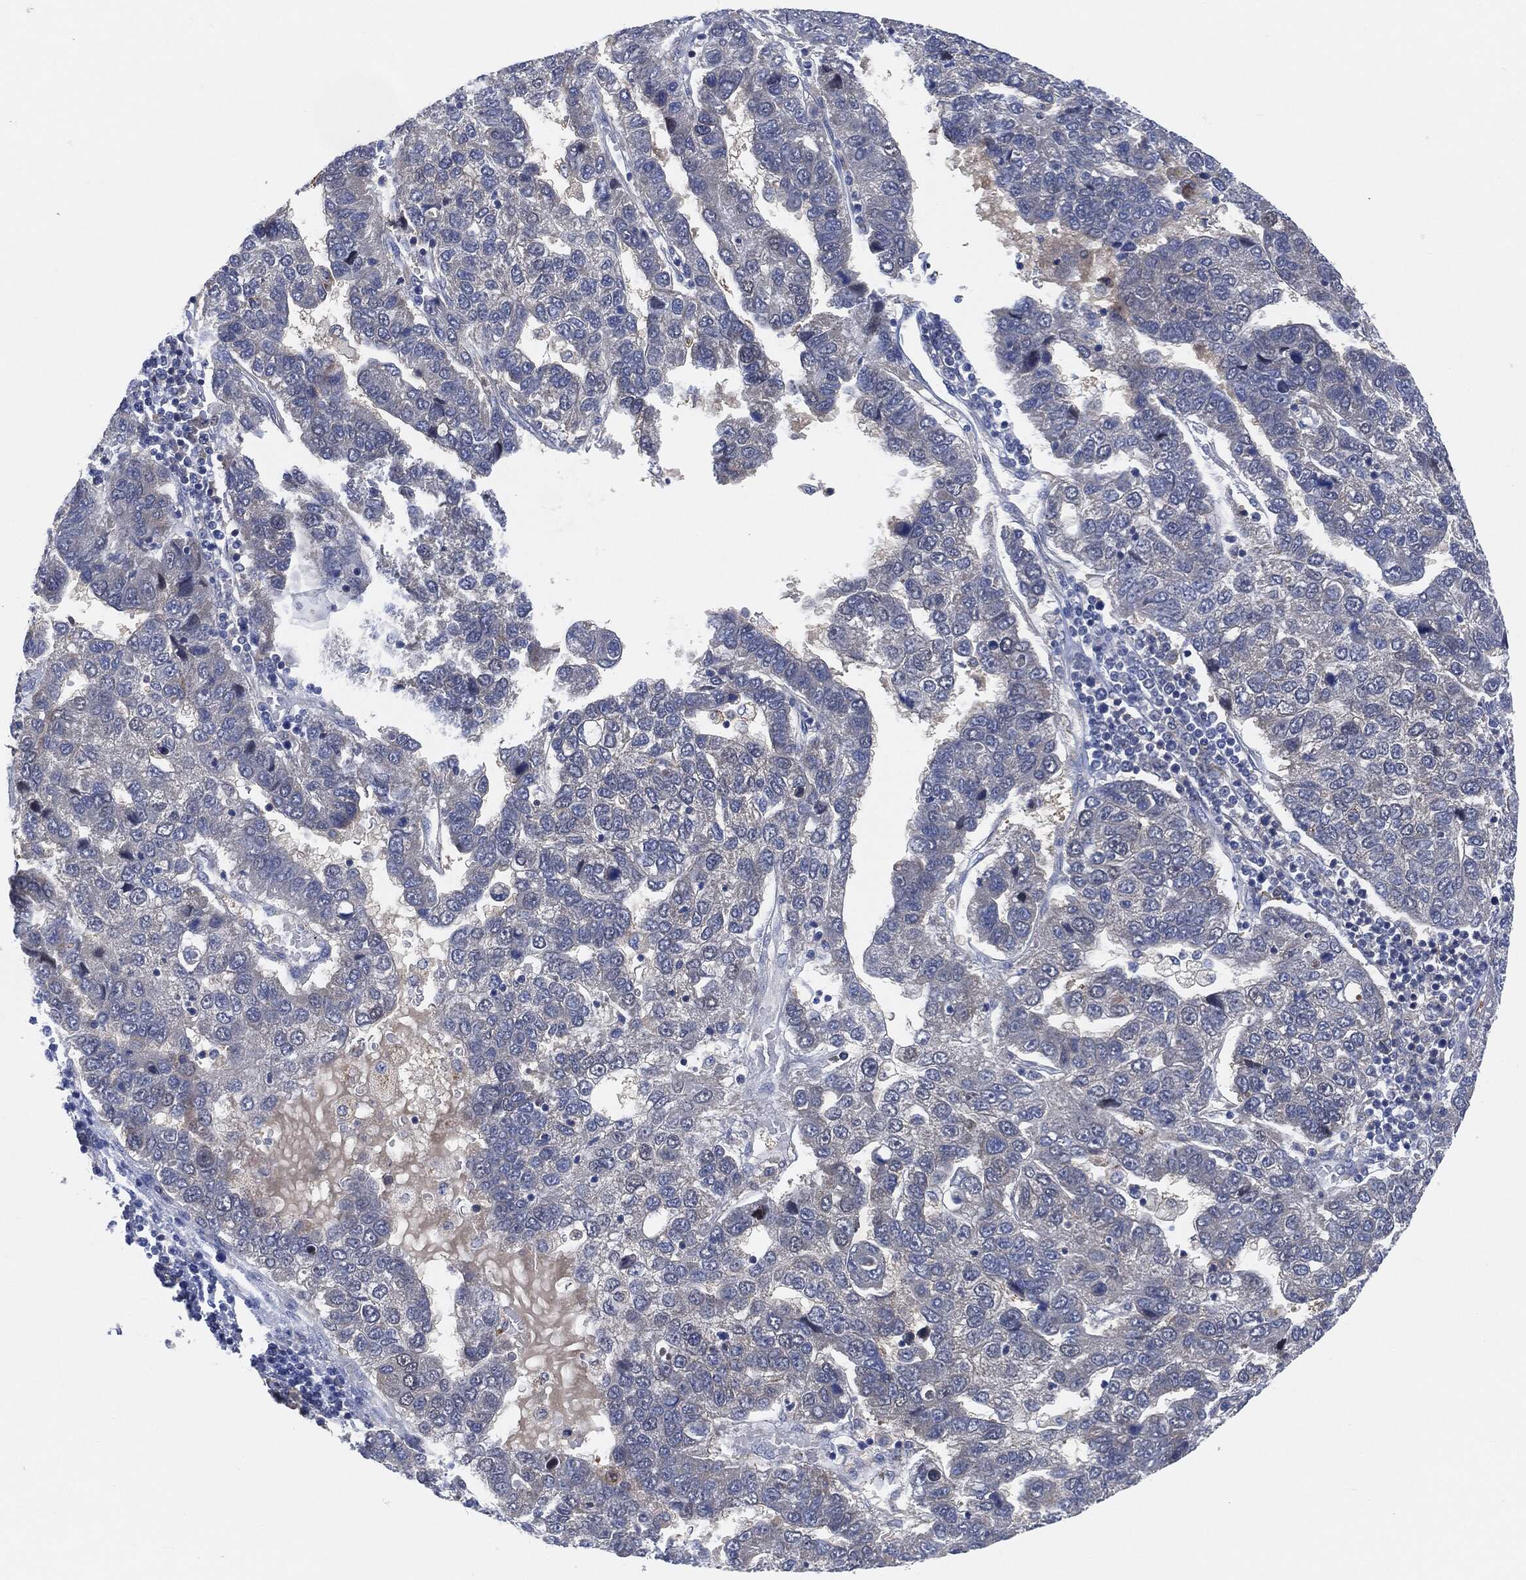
{"staining": {"intensity": "negative", "quantity": "none", "location": "none"}, "tissue": "pancreatic cancer", "cell_type": "Tumor cells", "image_type": "cancer", "snomed": [{"axis": "morphology", "description": "Adenocarcinoma, NOS"}, {"axis": "topography", "description": "Pancreas"}], "caption": "IHC of human pancreatic adenocarcinoma demonstrates no staining in tumor cells.", "gene": "VSIG4", "patient": {"sex": "female", "age": 61}}